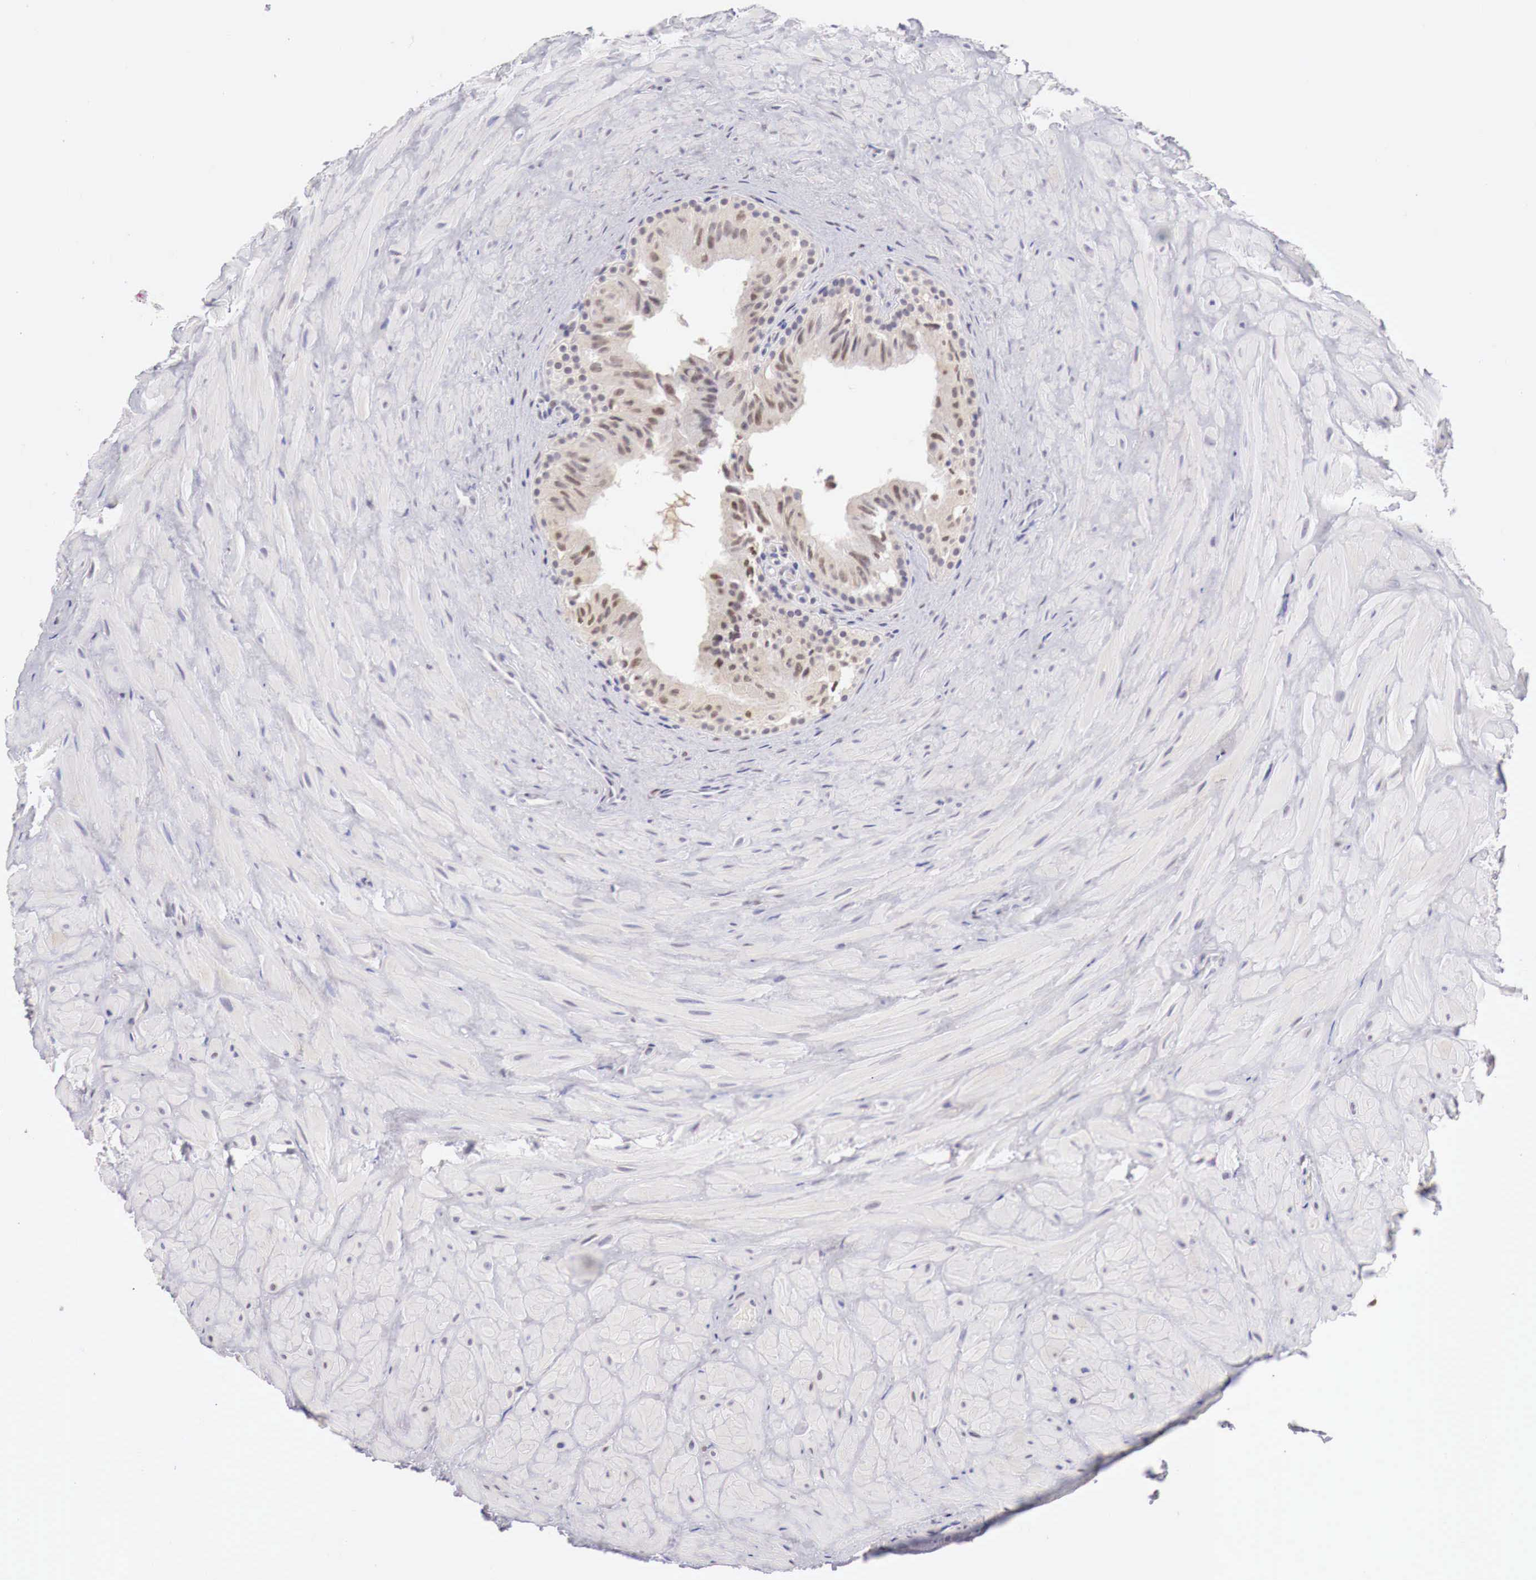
{"staining": {"intensity": "weak", "quantity": "25%-75%", "location": "nuclear"}, "tissue": "epididymis", "cell_type": "Glandular cells", "image_type": "normal", "snomed": [{"axis": "morphology", "description": "Normal tissue, NOS"}, {"axis": "topography", "description": "Epididymis"}], "caption": "Brown immunohistochemical staining in unremarkable human epididymis shows weak nuclear staining in about 25%-75% of glandular cells.", "gene": "UBA1", "patient": {"sex": "male", "age": 35}}